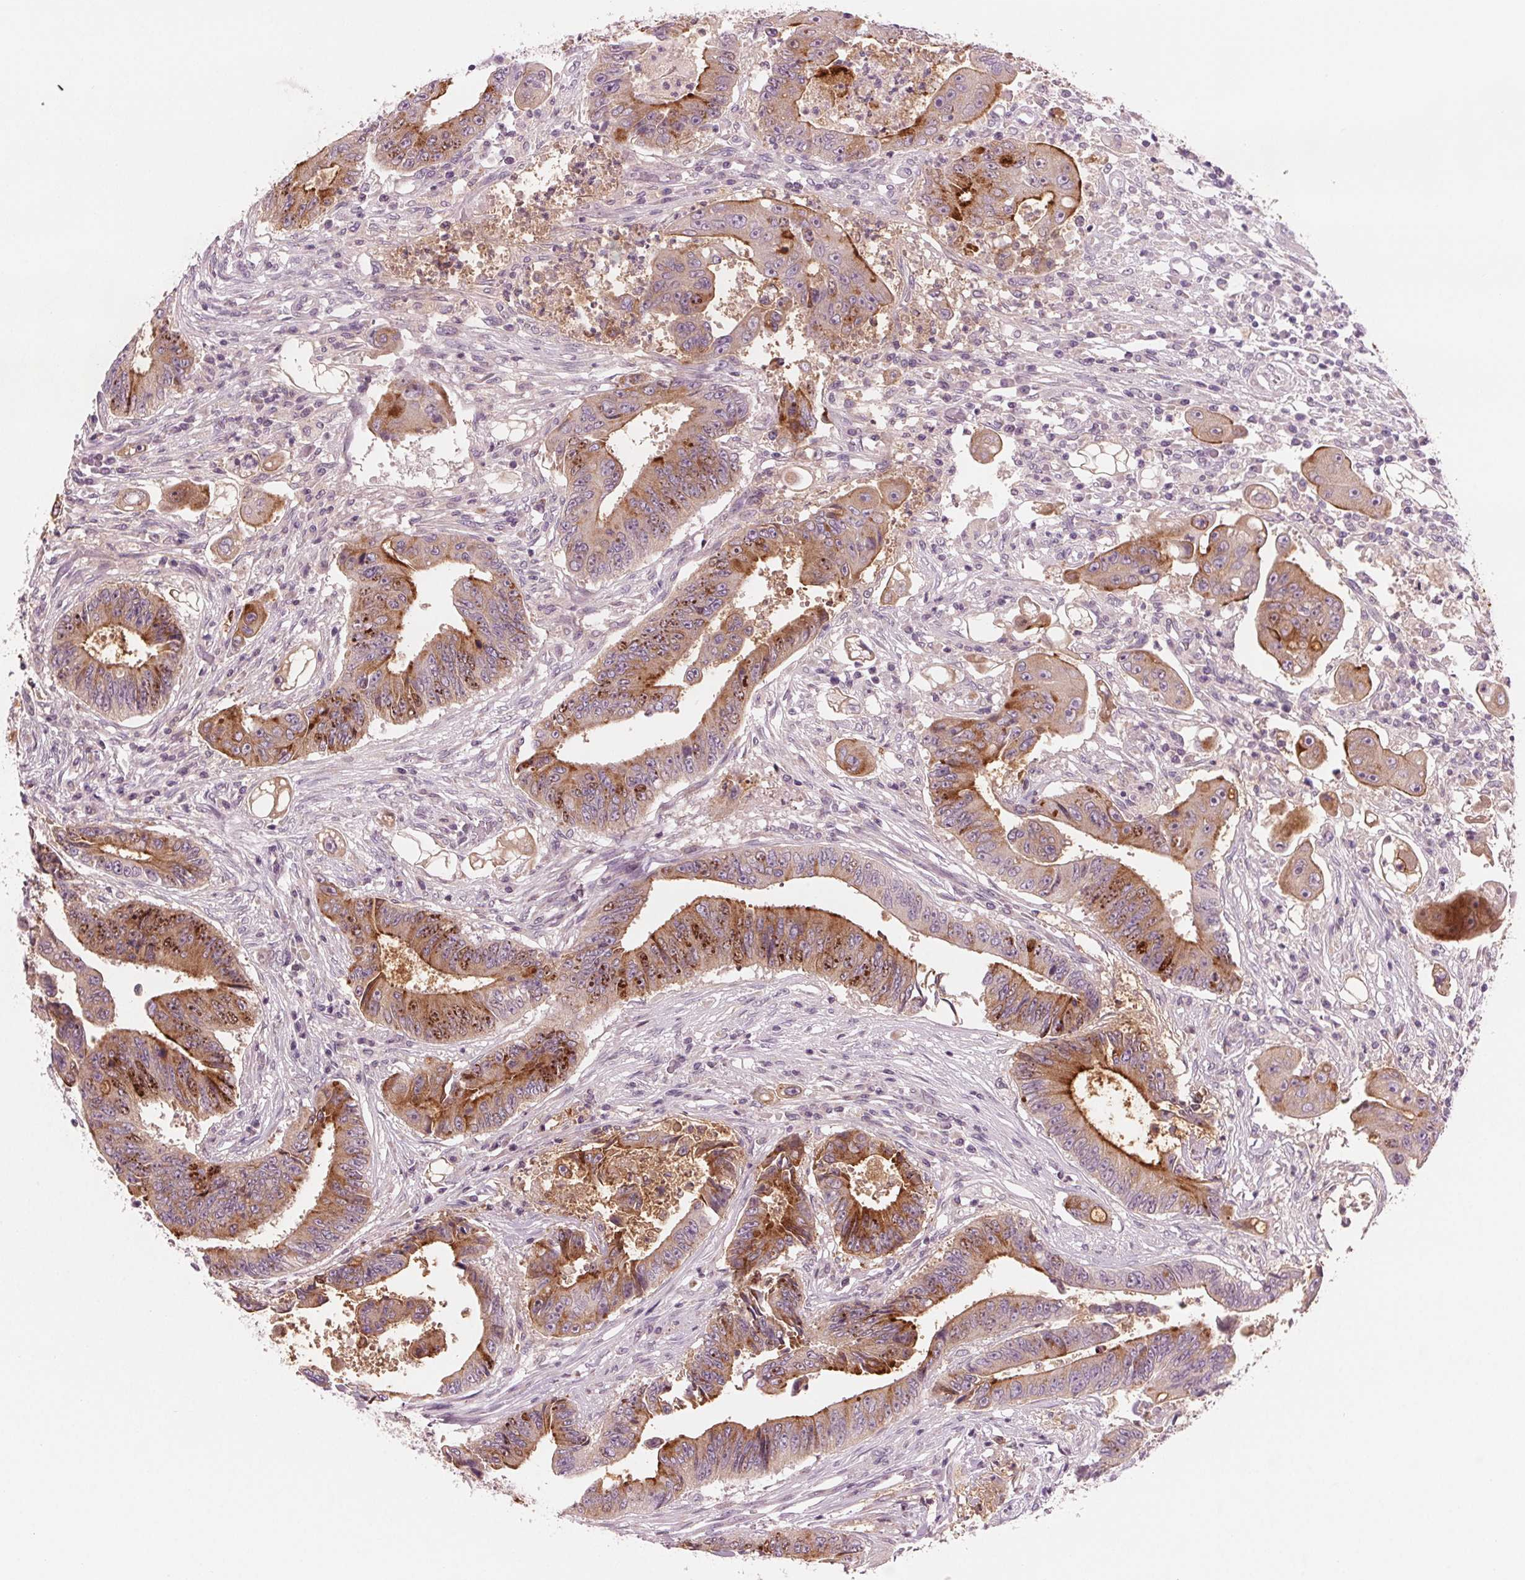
{"staining": {"intensity": "moderate", "quantity": "25%-75%", "location": "cytoplasmic/membranous"}, "tissue": "colorectal cancer", "cell_type": "Tumor cells", "image_type": "cancer", "snomed": [{"axis": "morphology", "description": "Adenocarcinoma, NOS"}, {"axis": "topography", "description": "Rectum"}], "caption": "About 25%-75% of tumor cells in human adenocarcinoma (colorectal) reveal moderate cytoplasmic/membranous protein expression as visualized by brown immunohistochemical staining.", "gene": "PRAP1", "patient": {"sex": "male", "age": 54}}